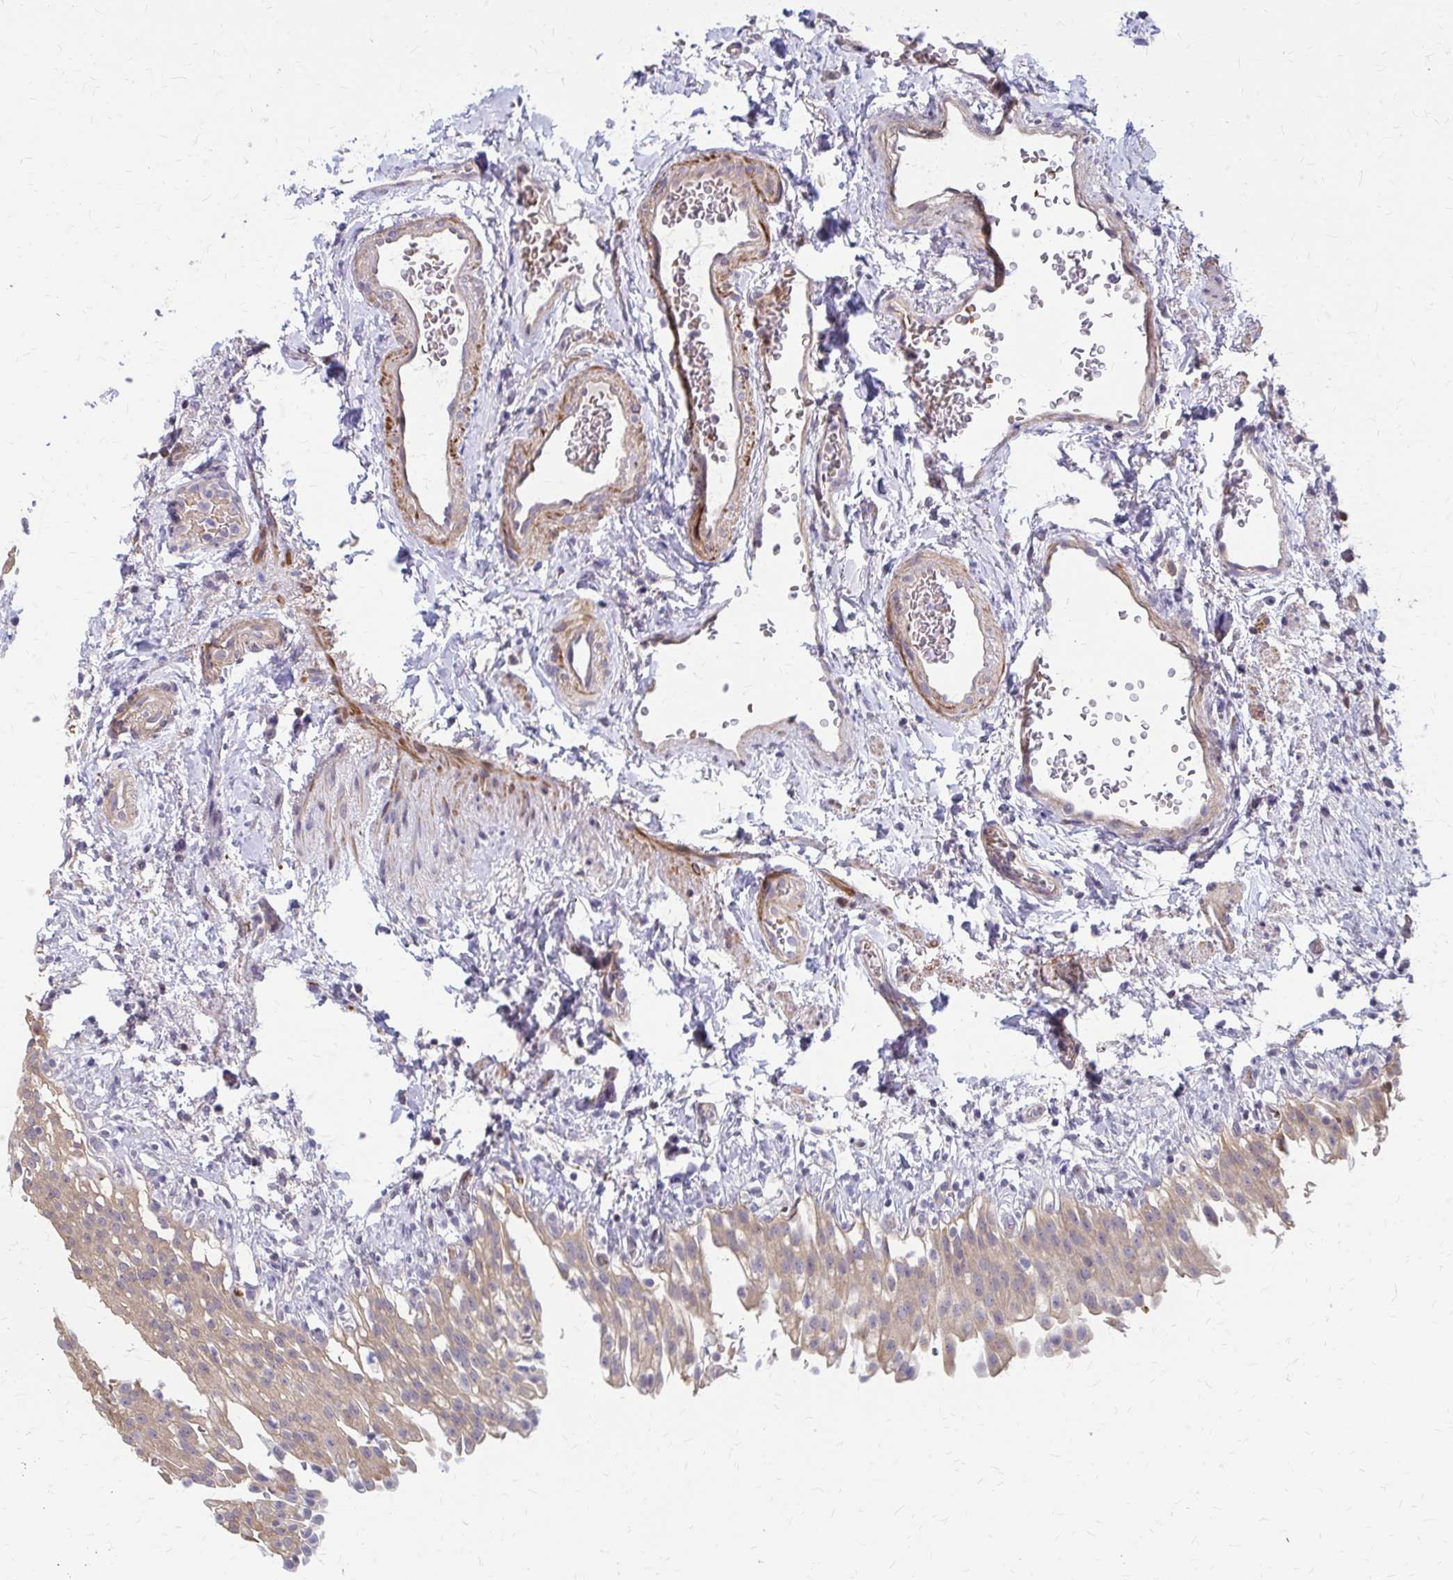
{"staining": {"intensity": "weak", "quantity": "25%-75%", "location": "cytoplasmic/membranous"}, "tissue": "urinary bladder", "cell_type": "Urothelial cells", "image_type": "normal", "snomed": [{"axis": "morphology", "description": "Normal tissue, NOS"}, {"axis": "topography", "description": "Urinary bladder"}, {"axis": "topography", "description": "Peripheral nerve tissue"}], "caption": "Protein expression analysis of unremarkable urinary bladder reveals weak cytoplasmic/membranous staining in about 25%-75% of urothelial cells.", "gene": "IFI44L", "patient": {"sex": "female", "age": 60}}